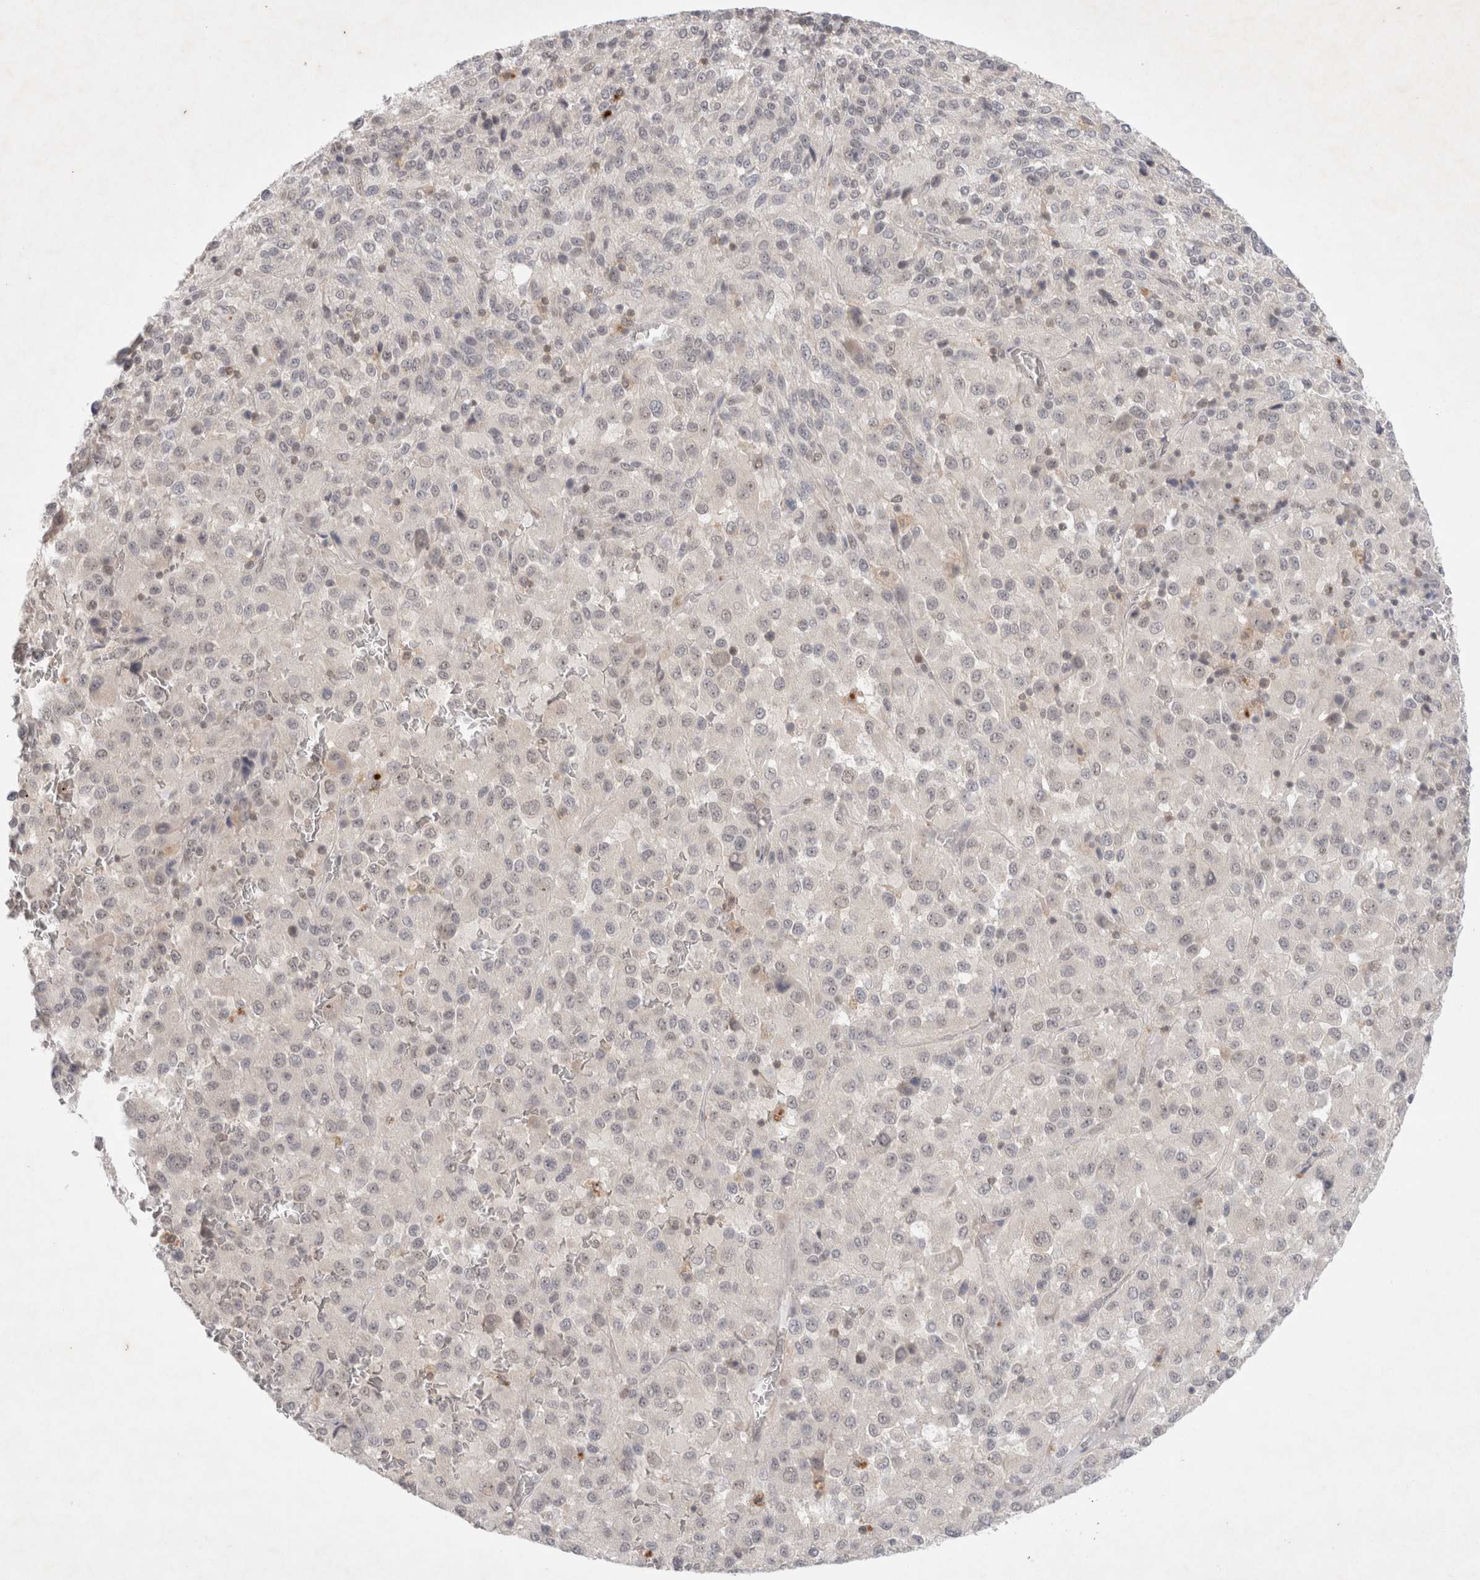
{"staining": {"intensity": "negative", "quantity": "none", "location": "none"}, "tissue": "melanoma", "cell_type": "Tumor cells", "image_type": "cancer", "snomed": [{"axis": "morphology", "description": "Malignant melanoma, Metastatic site"}, {"axis": "topography", "description": "Lung"}], "caption": "Melanoma was stained to show a protein in brown. There is no significant positivity in tumor cells. Nuclei are stained in blue.", "gene": "FBXO42", "patient": {"sex": "male", "age": 64}}